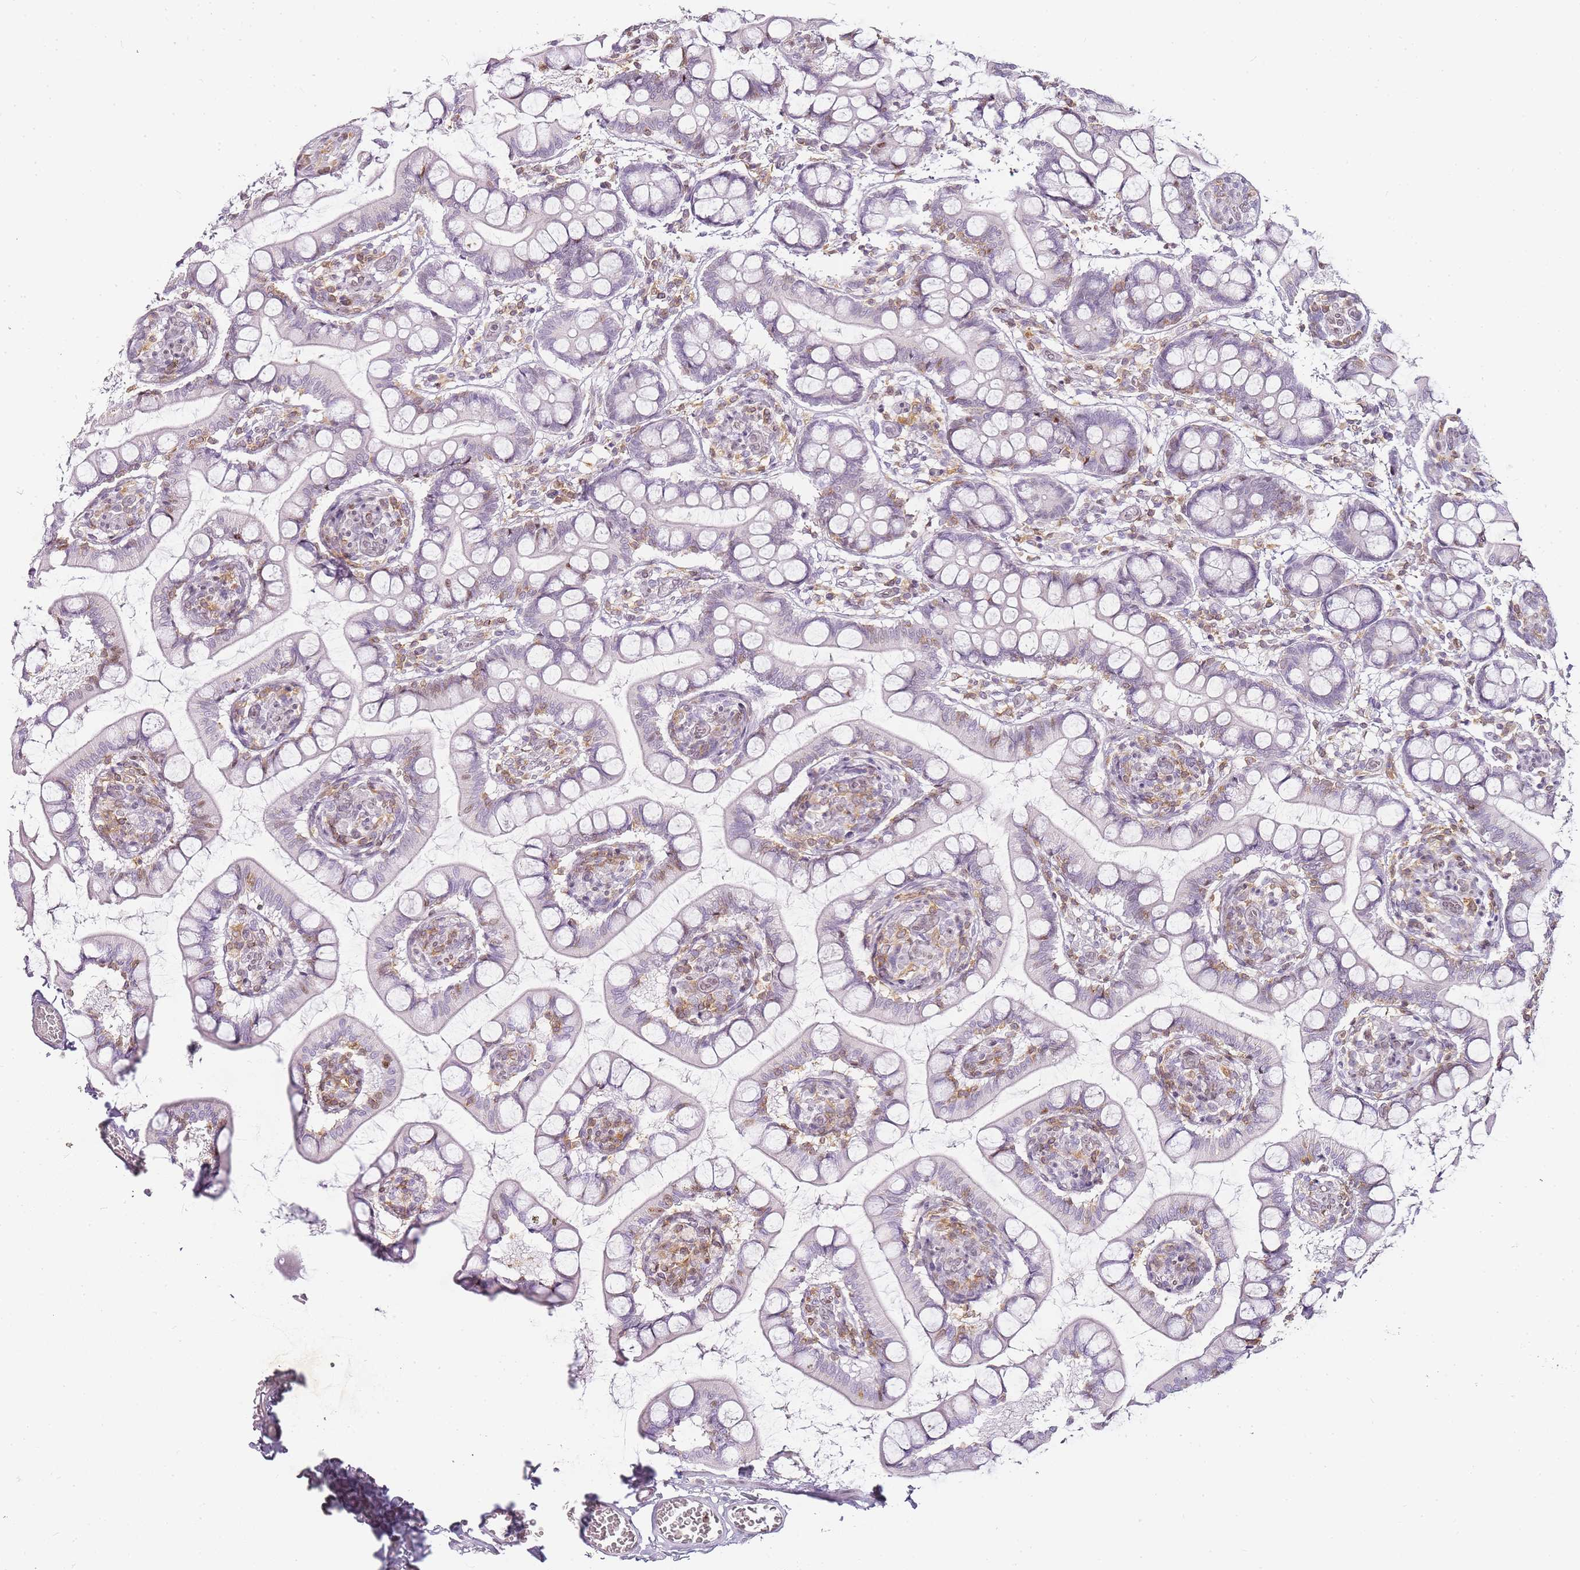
{"staining": {"intensity": "weak", "quantity": "<25%", "location": "nuclear"}, "tissue": "small intestine", "cell_type": "Glandular cells", "image_type": "normal", "snomed": [{"axis": "morphology", "description": "Normal tissue, NOS"}, {"axis": "topography", "description": "Small intestine"}], "caption": "The histopathology image shows no significant staining in glandular cells of small intestine. Brightfield microscopy of IHC stained with DAB (brown) and hematoxylin (blue), captured at high magnification.", "gene": "JAKMIP1", "patient": {"sex": "male", "age": 52}}